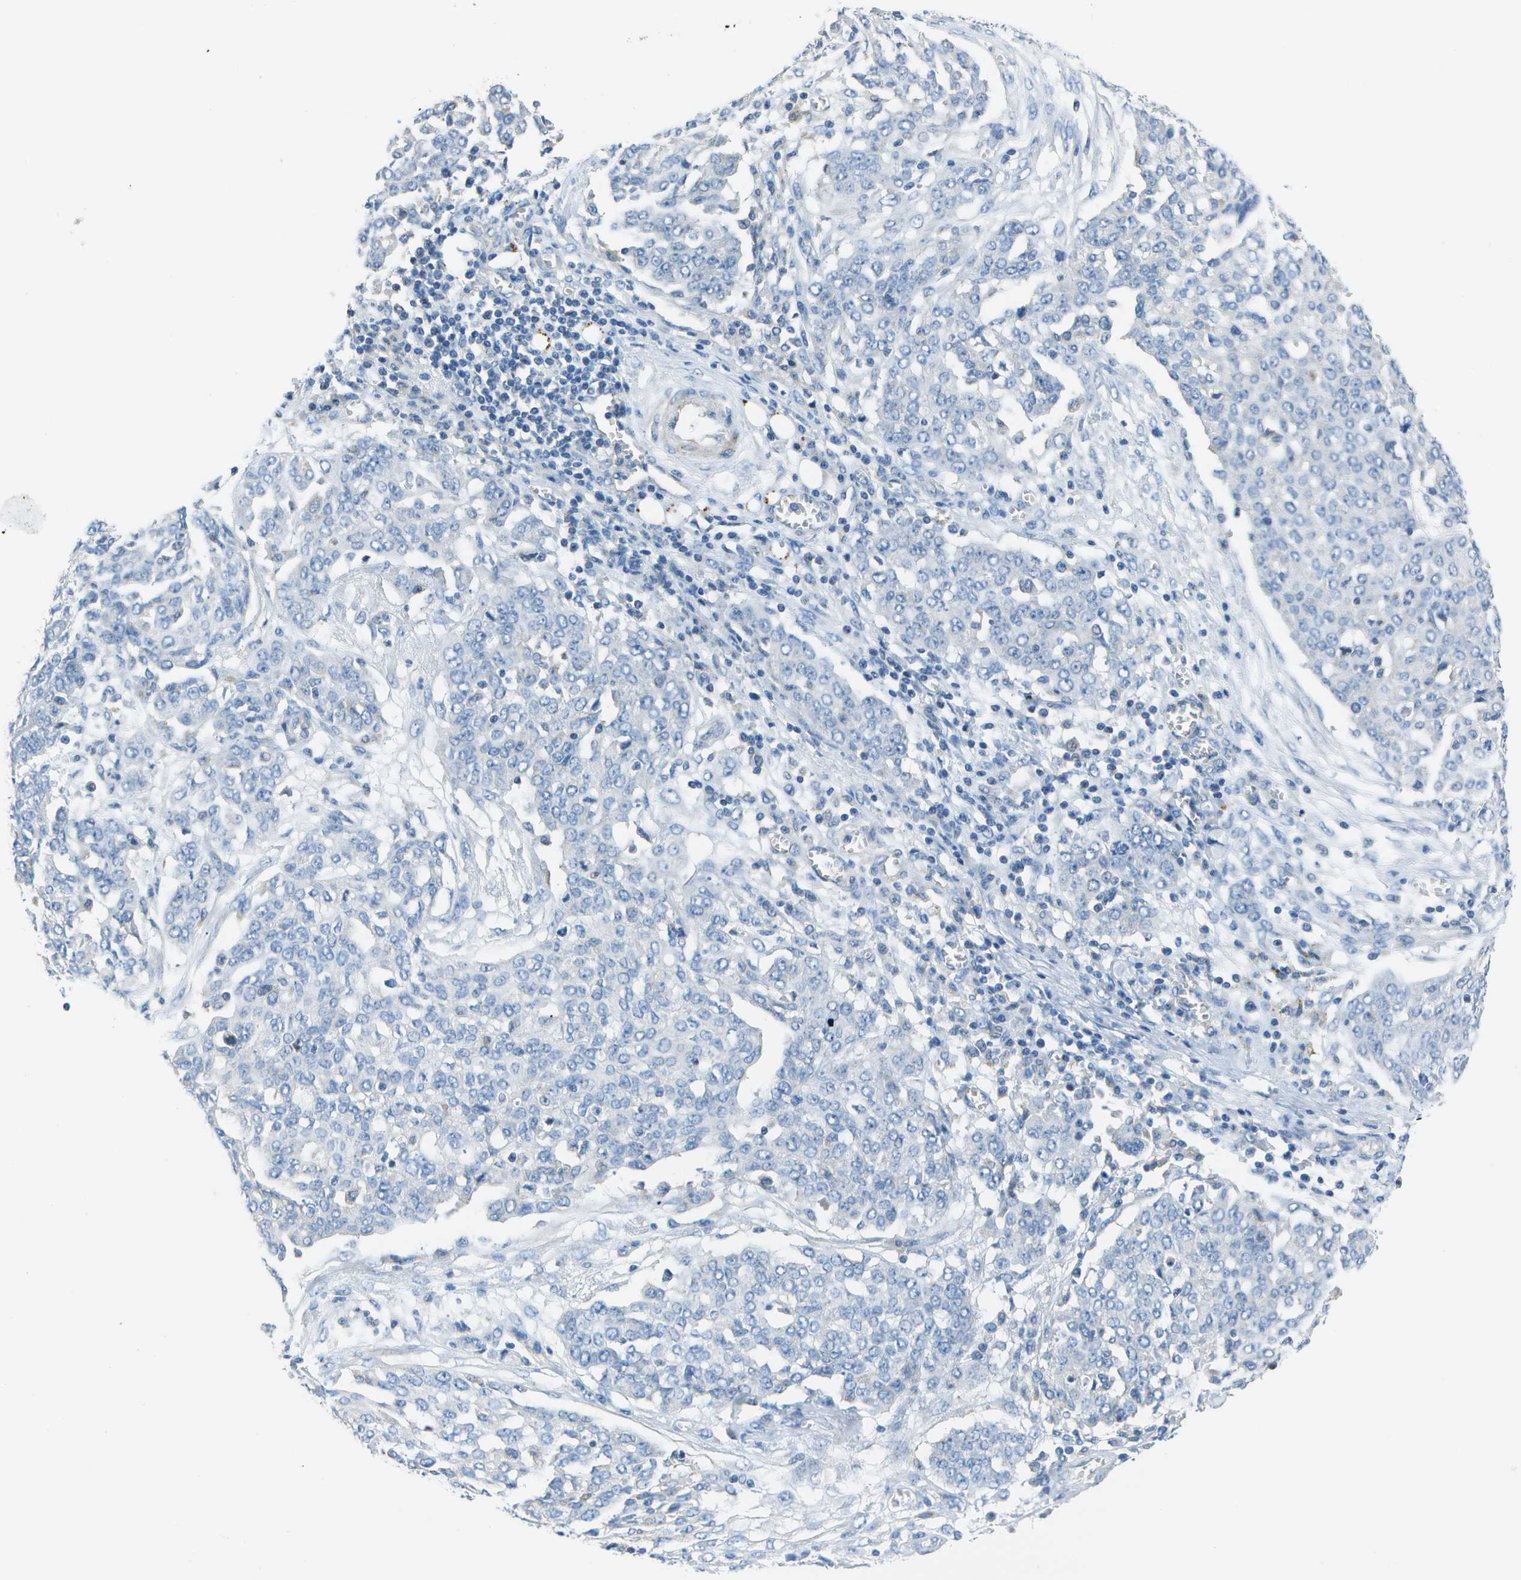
{"staining": {"intensity": "negative", "quantity": "none", "location": "none"}, "tissue": "ovarian cancer", "cell_type": "Tumor cells", "image_type": "cancer", "snomed": [{"axis": "morphology", "description": "Cystadenocarcinoma, serous, NOS"}, {"axis": "topography", "description": "Soft tissue"}, {"axis": "topography", "description": "Ovary"}], "caption": "Immunohistochemical staining of human ovarian serous cystadenocarcinoma reveals no significant positivity in tumor cells. Brightfield microscopy of immunohistochemistry stained with DAB (3,3'-diaminobenzidine) (brown) and hematoxylin (blue), captured at high magnification.", "gene": "DCT", "patient": {"sex": "female", "age": 57}}